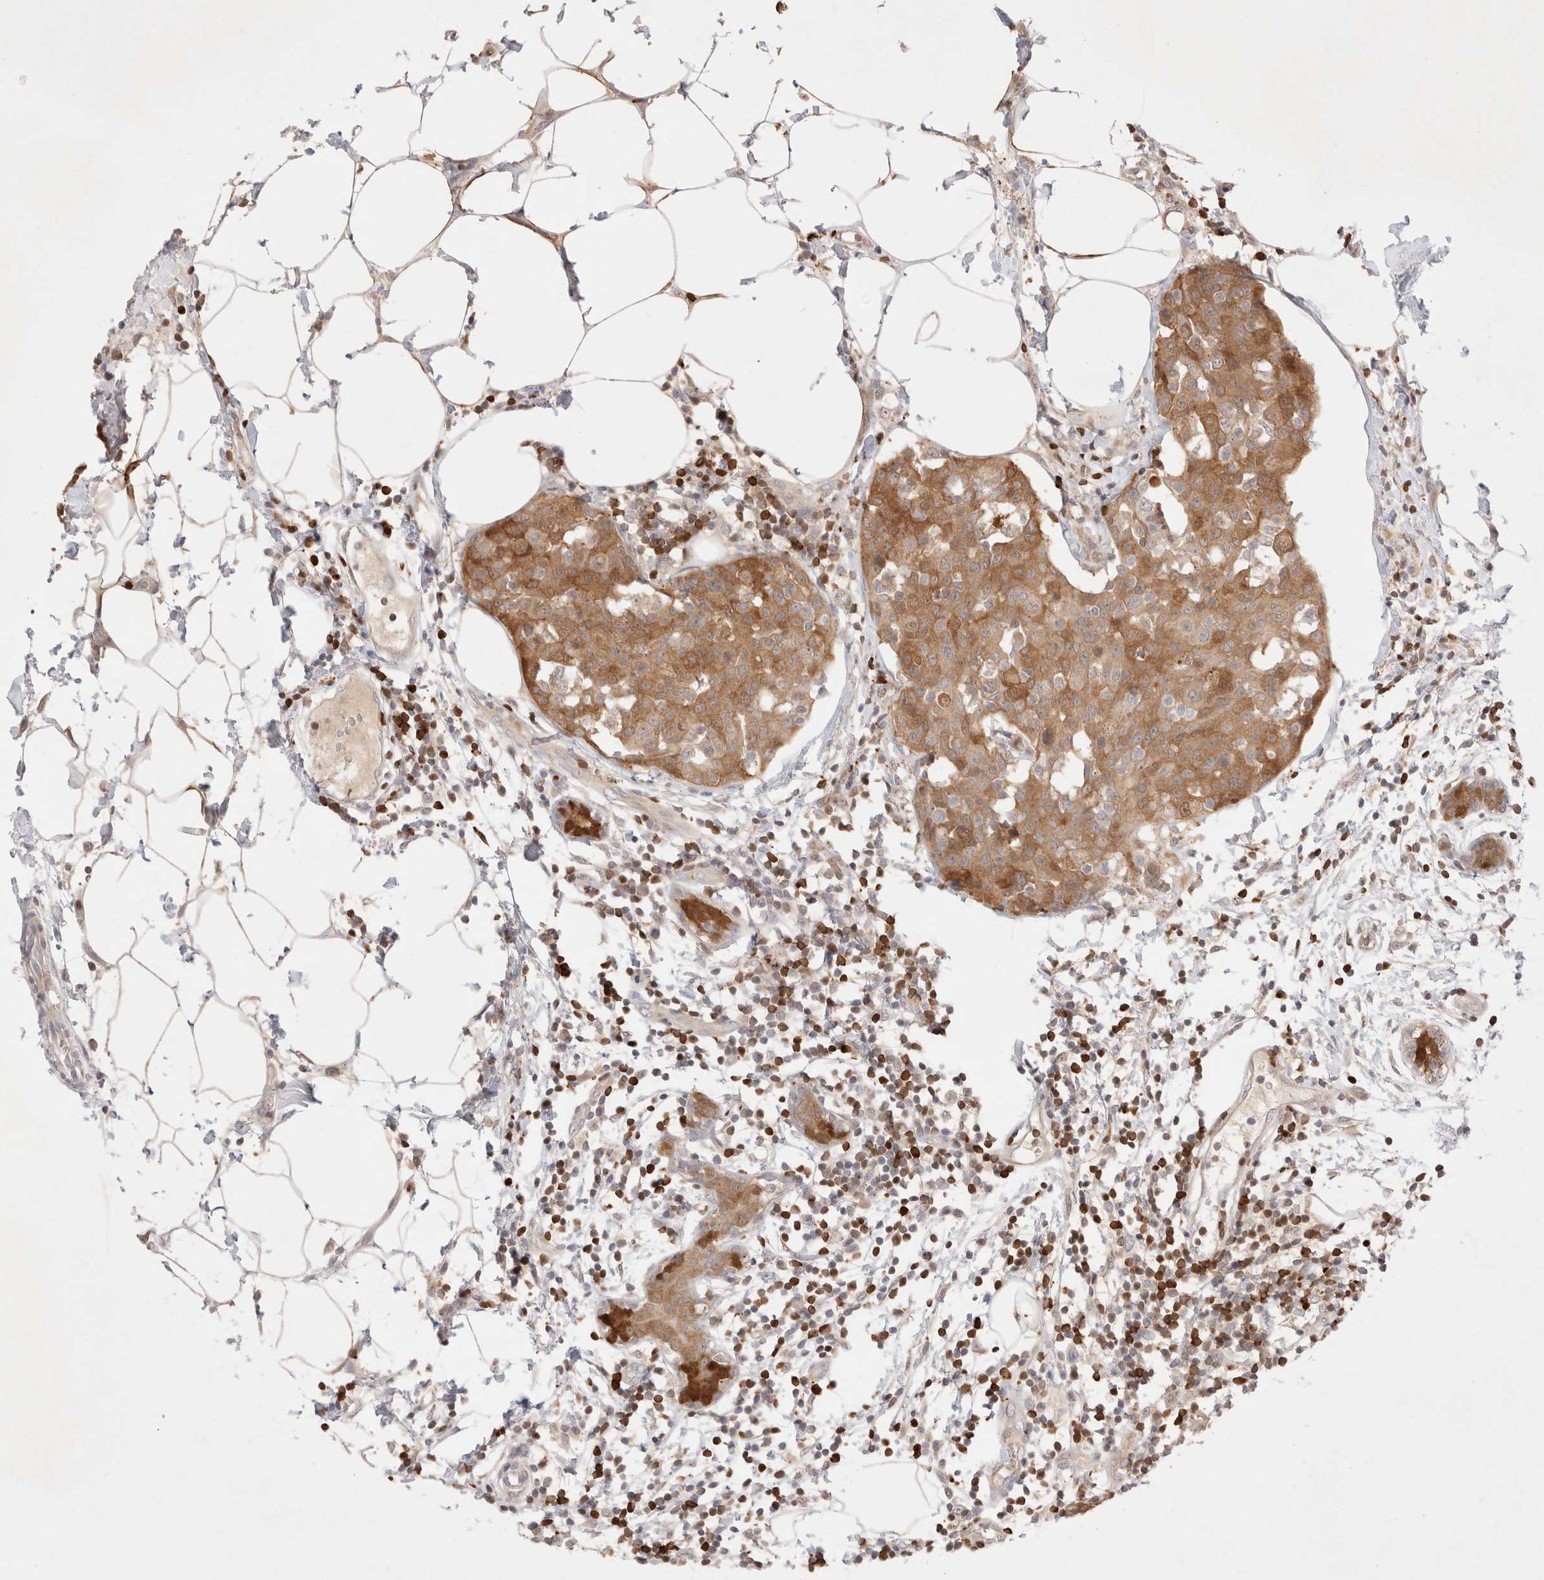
{"staining": {"intensity": "moderate", "quantity": ">75%", "location": "cytoplasmic/membranous"}, "tissue": "breast cancer", "cell_type": "Tumor cells", "image_type": "cancer", "snomed": [{"axis": "morphology", "description": "Normal tissue, NOS"}, {"axis": "morphology", "description": "Duct carcinoma"}, {"axis": "topography", "description": "Breast"}], "caption": "Brown immunohistochemical staining in human breast cancer (intraductal carcinoma) displays moderate cytoplasmic/membranous expression in about >75% of tumor cells.", "gene": "STARD10", "patient": {"sex": "female", "age": 37}}